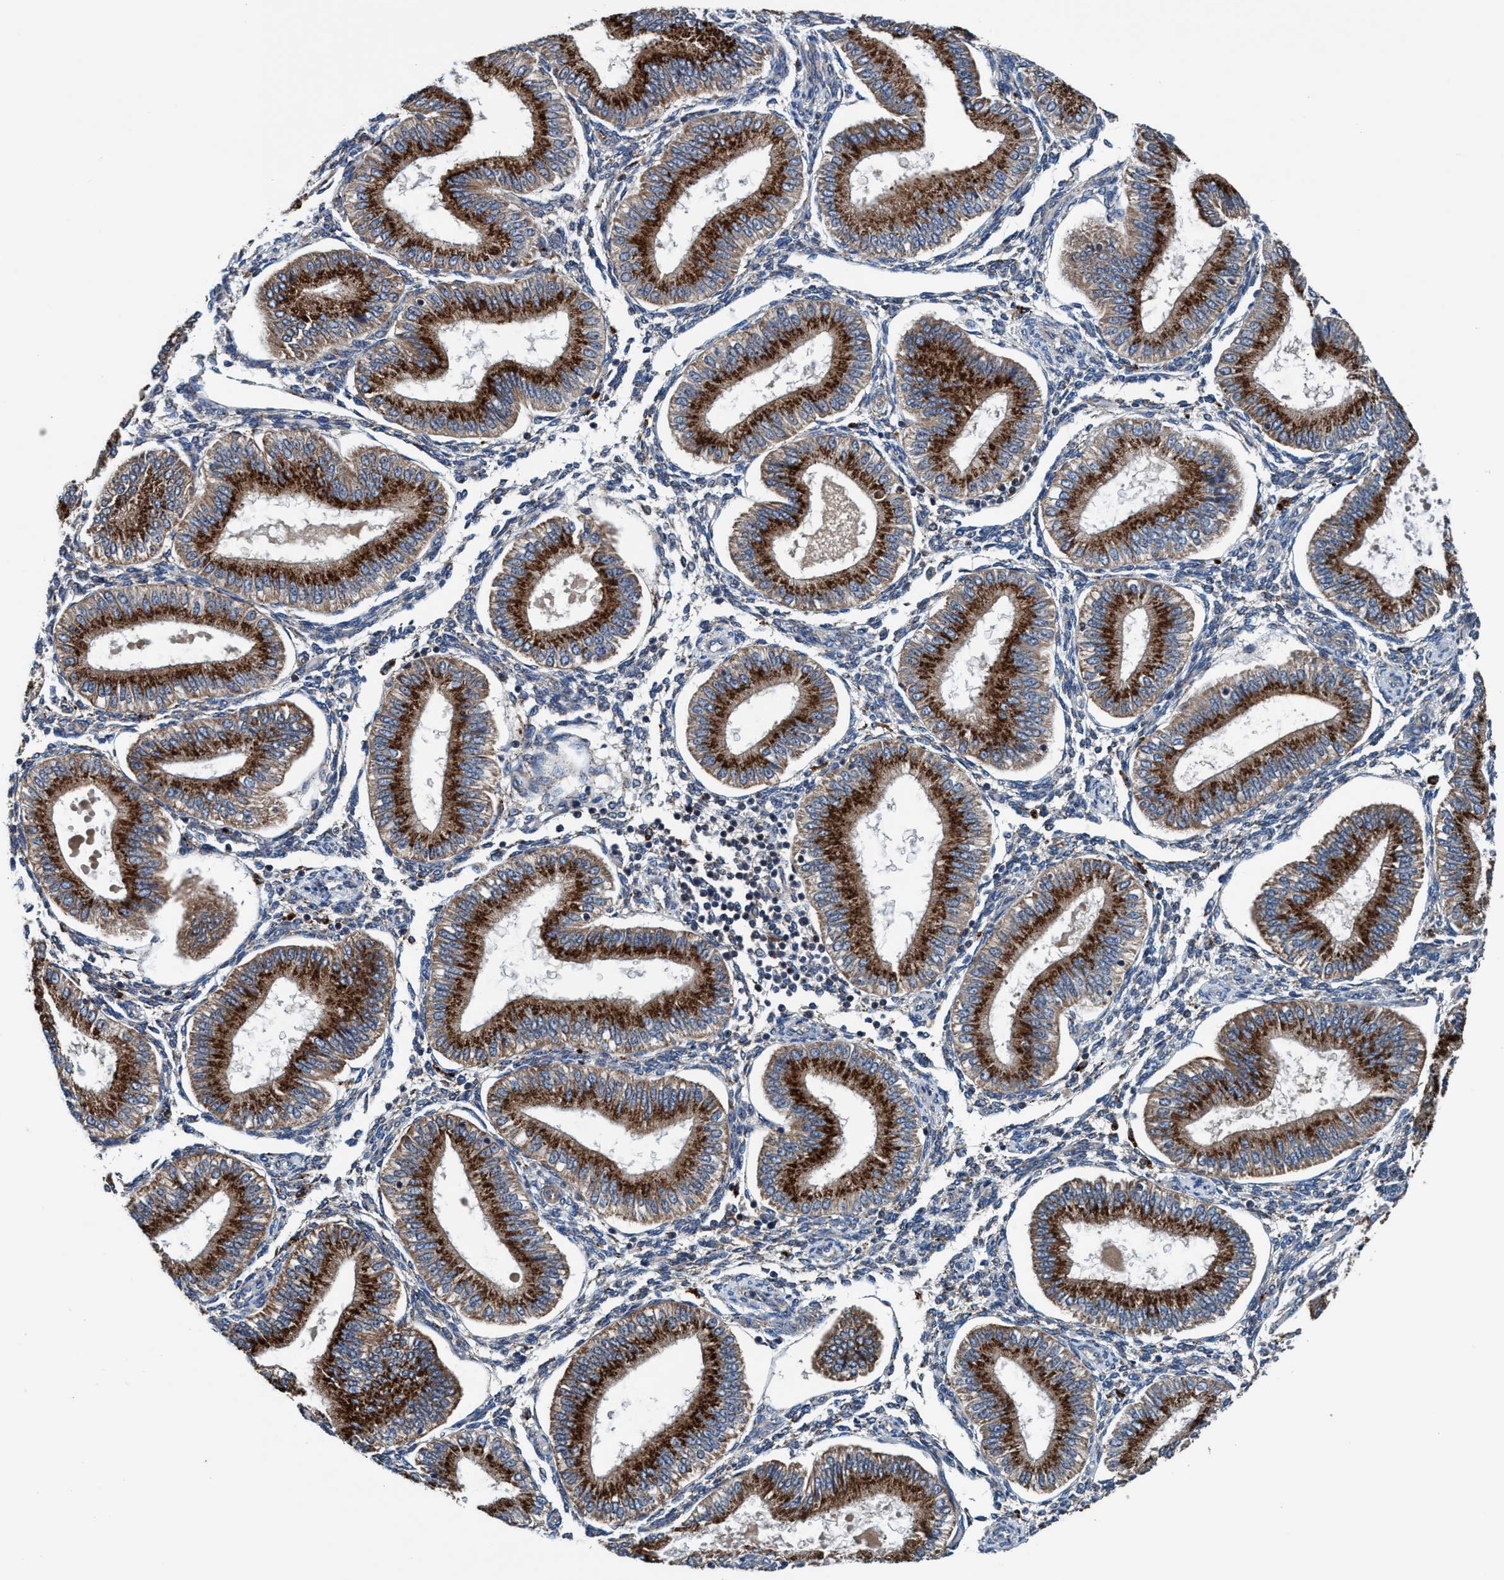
{"staining": {"intensity": "weak", "quantity": "<25%", "location": "cytoplasmic/membranous"}, "tissue": "endometrium", "cell_type": "Cells in endometrial stroma", "image_type": "normal", "snomed": [{"axis": "morphology", "description": "Normal tissue, NOS"}, {"axis": "topography", "description": "Endometrium"}], "caption": "Immunohistochemistry micrograph of benign human endometrium stained for a protein (brown), which shows no positivity in cells in endometrial stroma. (DAB (3,3'-diaminobenzidine) IHC visualized using brightfield microscopy, high magnification).", "gene": "ENDOG", "patient": {"sex": "female", "age": 39}}